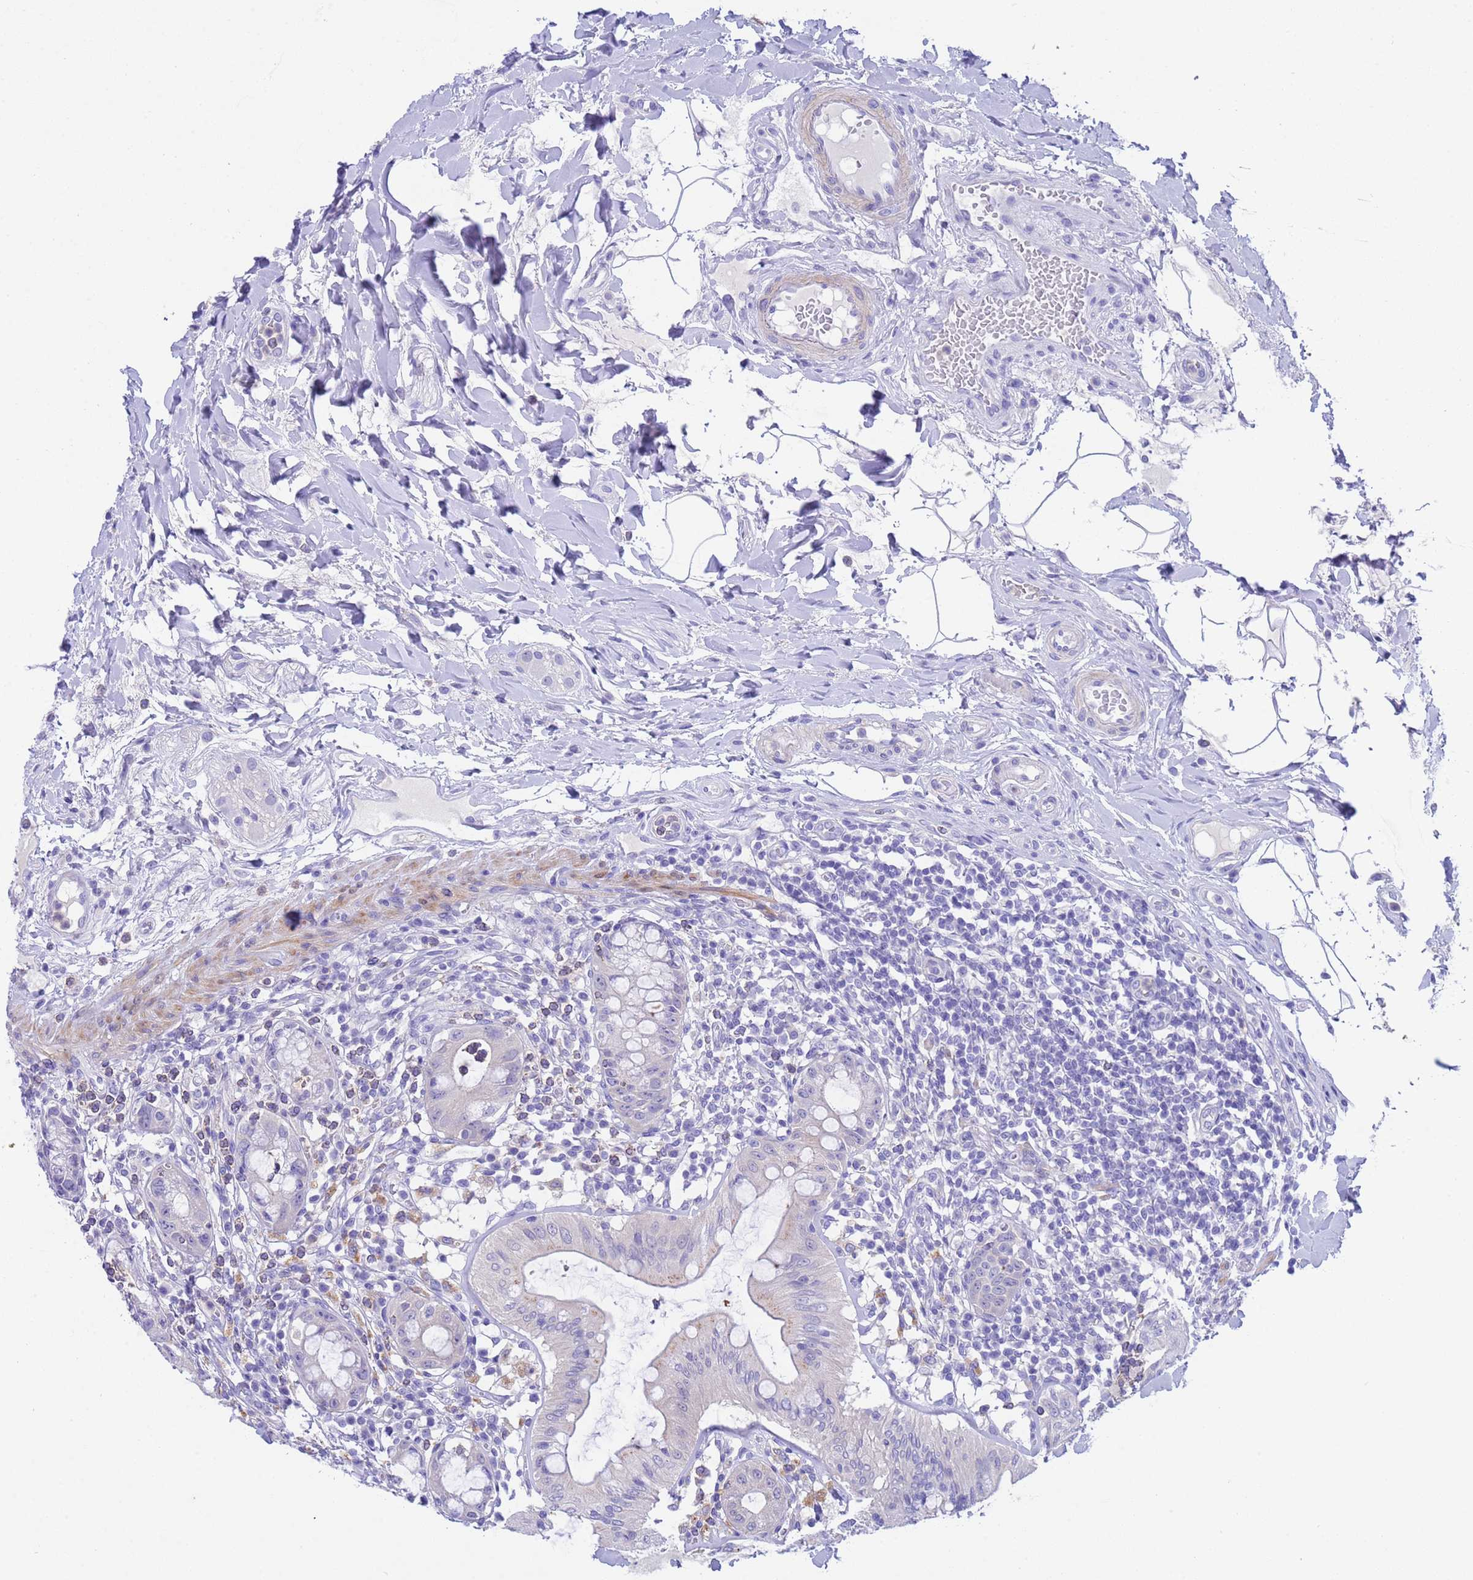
{"staining": {"intensity": "weak", "quantity": "<25%", "location": "cytoplasmic/membranous"}, "tissue": "rectum", "cell_type": "Glandular cells", "image_type": "normal", "snomed": [{"axis": "morphology", "description": "Normal tissue, NOS"}, {"axis": "topography", "description": "Rectum"}], "caption": "IHC of normal human rectum shows no staining in glandular cells.", "gene": "USP38", "patient": {"sex": "female", "age": 57}}